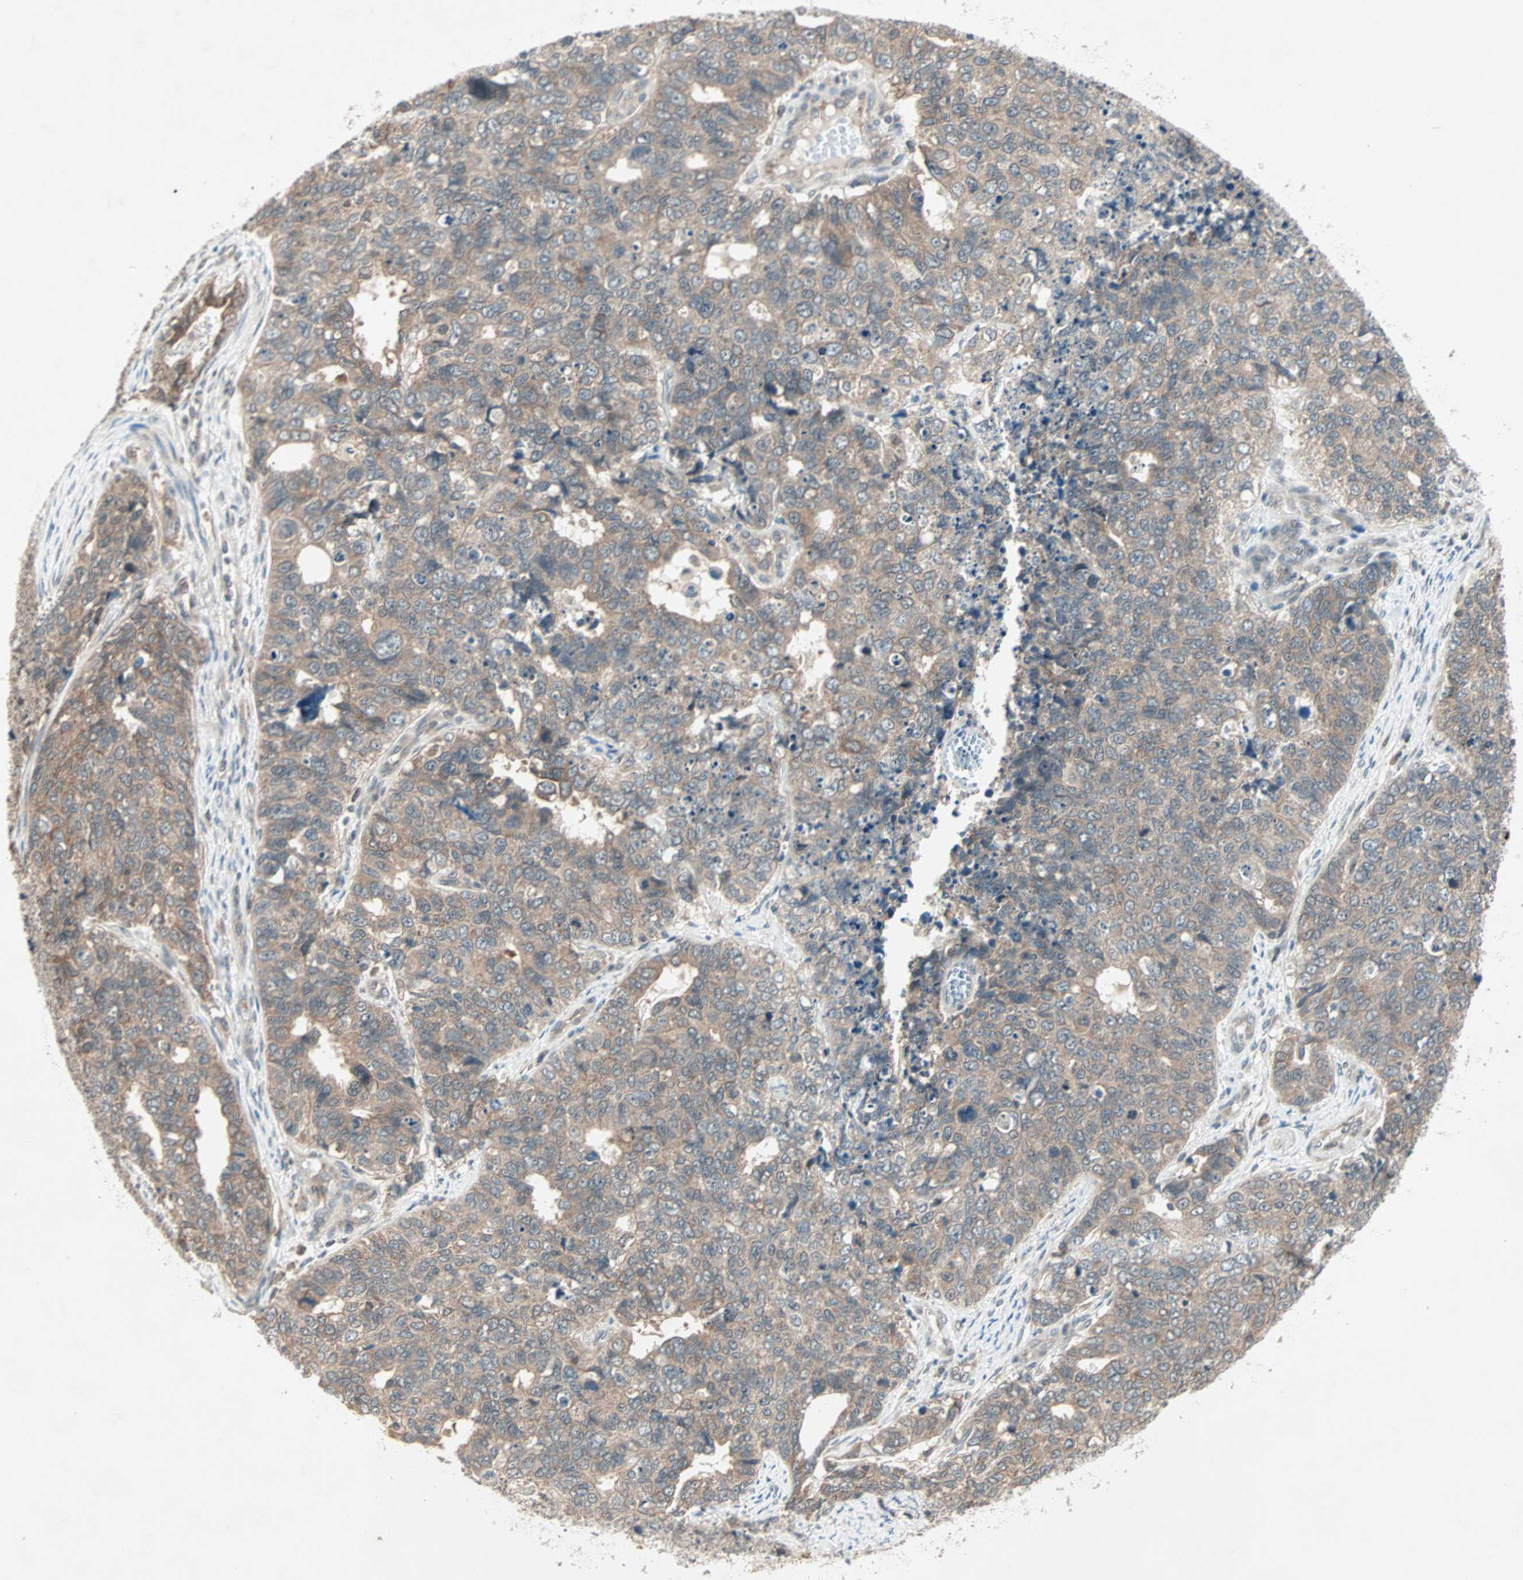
{"staining": {"intensity": "weak", "quantity": ">75%", "location": "cytoplasmic/membranous"}, "tissue": "cervical cancer", "cell_type": "Tumor cells", "image_type": "cancer", "snomed": [{"axis": "morphology", "description": "Squamous cell carcinoma, NOS"}, {"axis": "topography", "description": "Cervix"}], "caption": "An immunohistochemistry (IHC) micrograph of tumor tissue is shown. Protein staining in brown labels weak cytoplasmic/membranous positivity in cervical cancer (squamous cell carcinoma) within tumor cells. (DAB (3,3'-diaminobenzidine) IHC, brown staining for protein, blue staining for nuclei).", "gene": "PGBD1", "patient": {"sex": "female", "age": 63}}